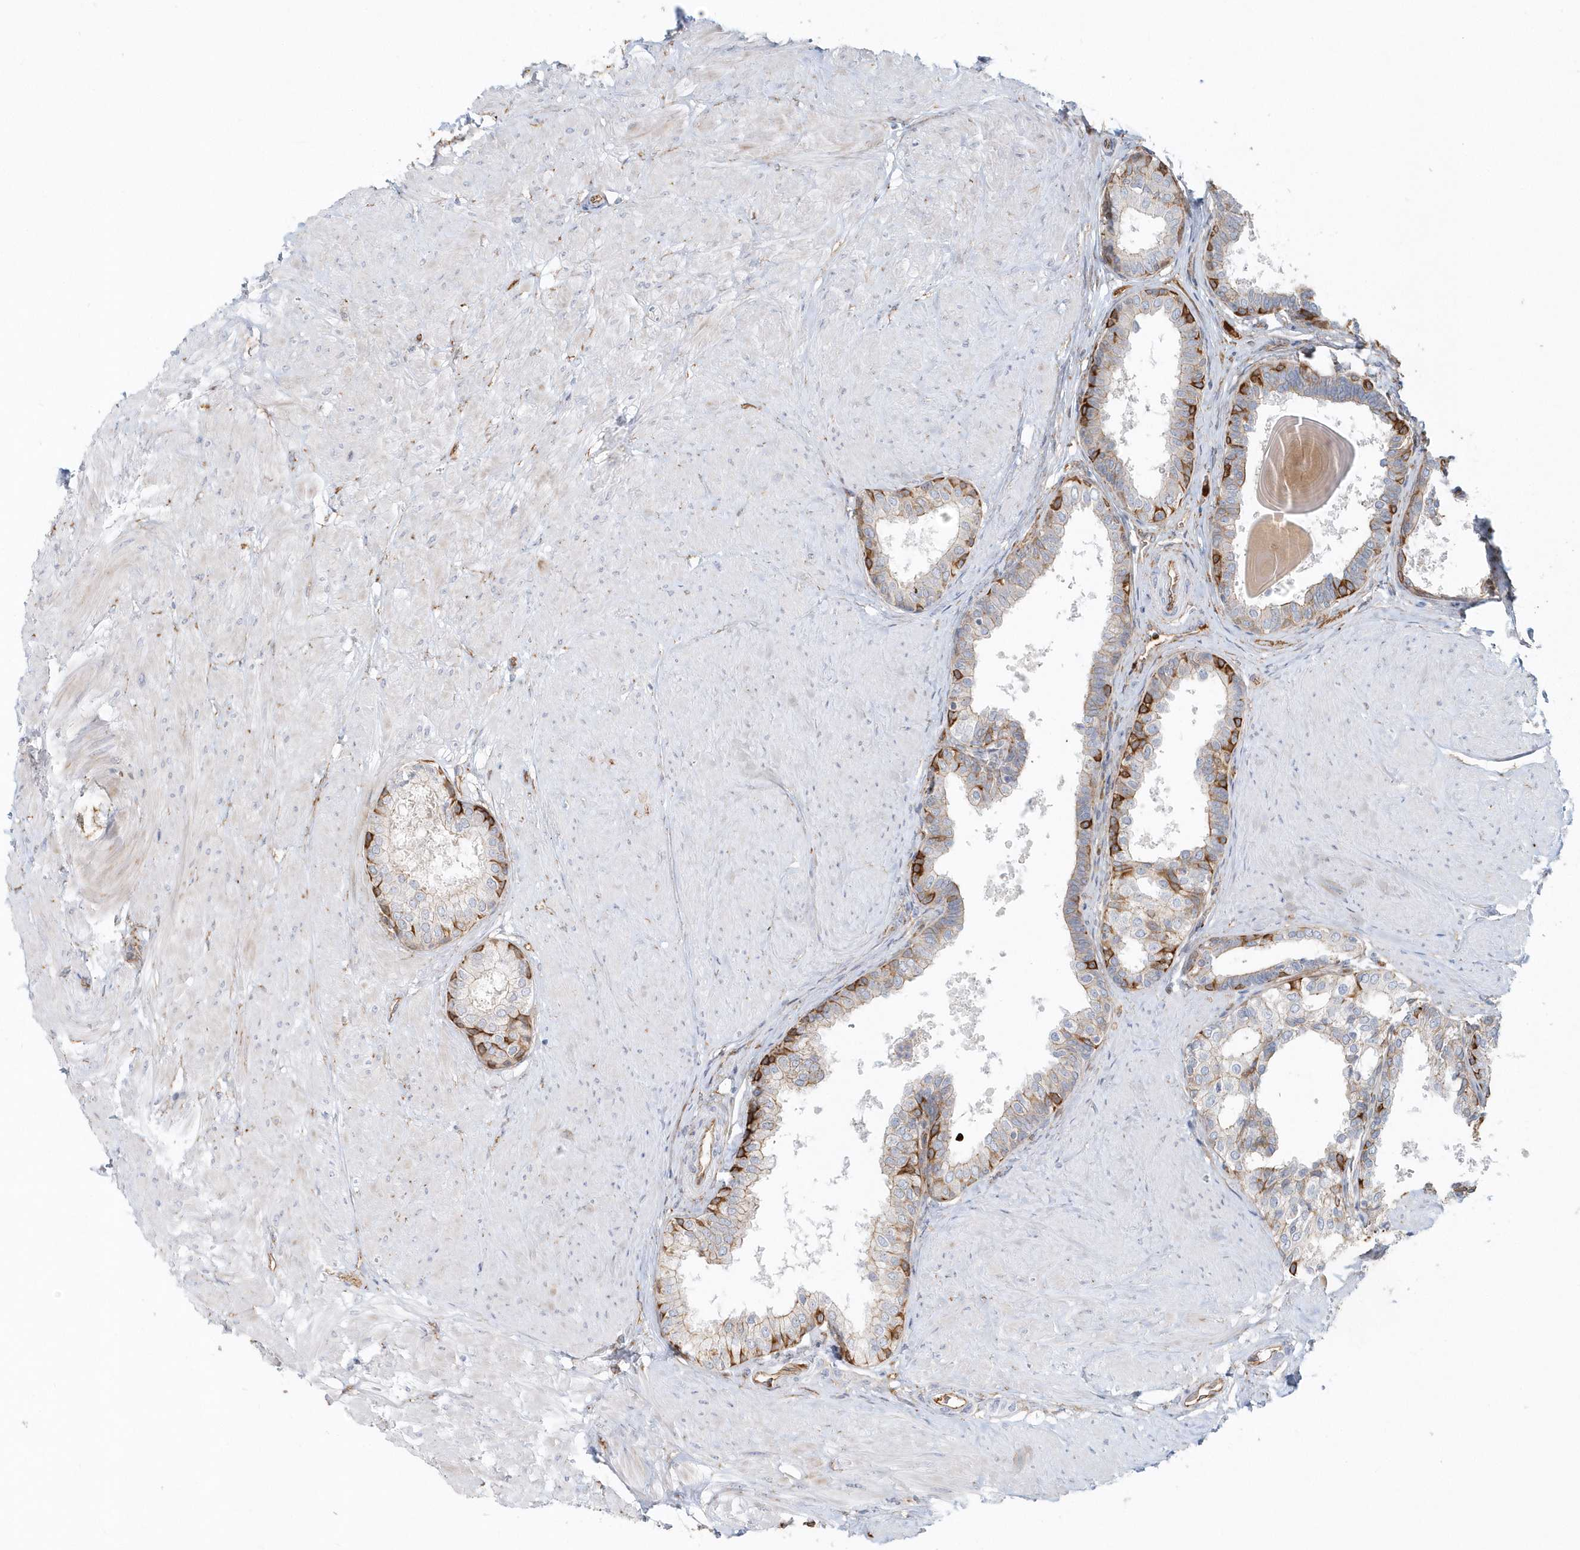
{"staining": {"intensity": "moderate", "quantity": "<25%", "location": "cytoplasmic/membranous"}, "tissue": "prostate", "cell_type": "Glandular cells", "image_type": "normal", "snomed": [{"axis": "morphology", "description": "Normal tissue, NOS"}, {"axis": "topography", "description": "Prostate"}], "caption": "Protein staining of benign prostate exhibits moderate cytoplasmic/membranous expression in approximately <25% of glandular cells. The staining was performed using DAB, with brown indicating positive protein expression. Nuclei are stained blue with hematoxylin.", "gene": "DNAH1", "patient": {"sex": "male", "age": 48}}